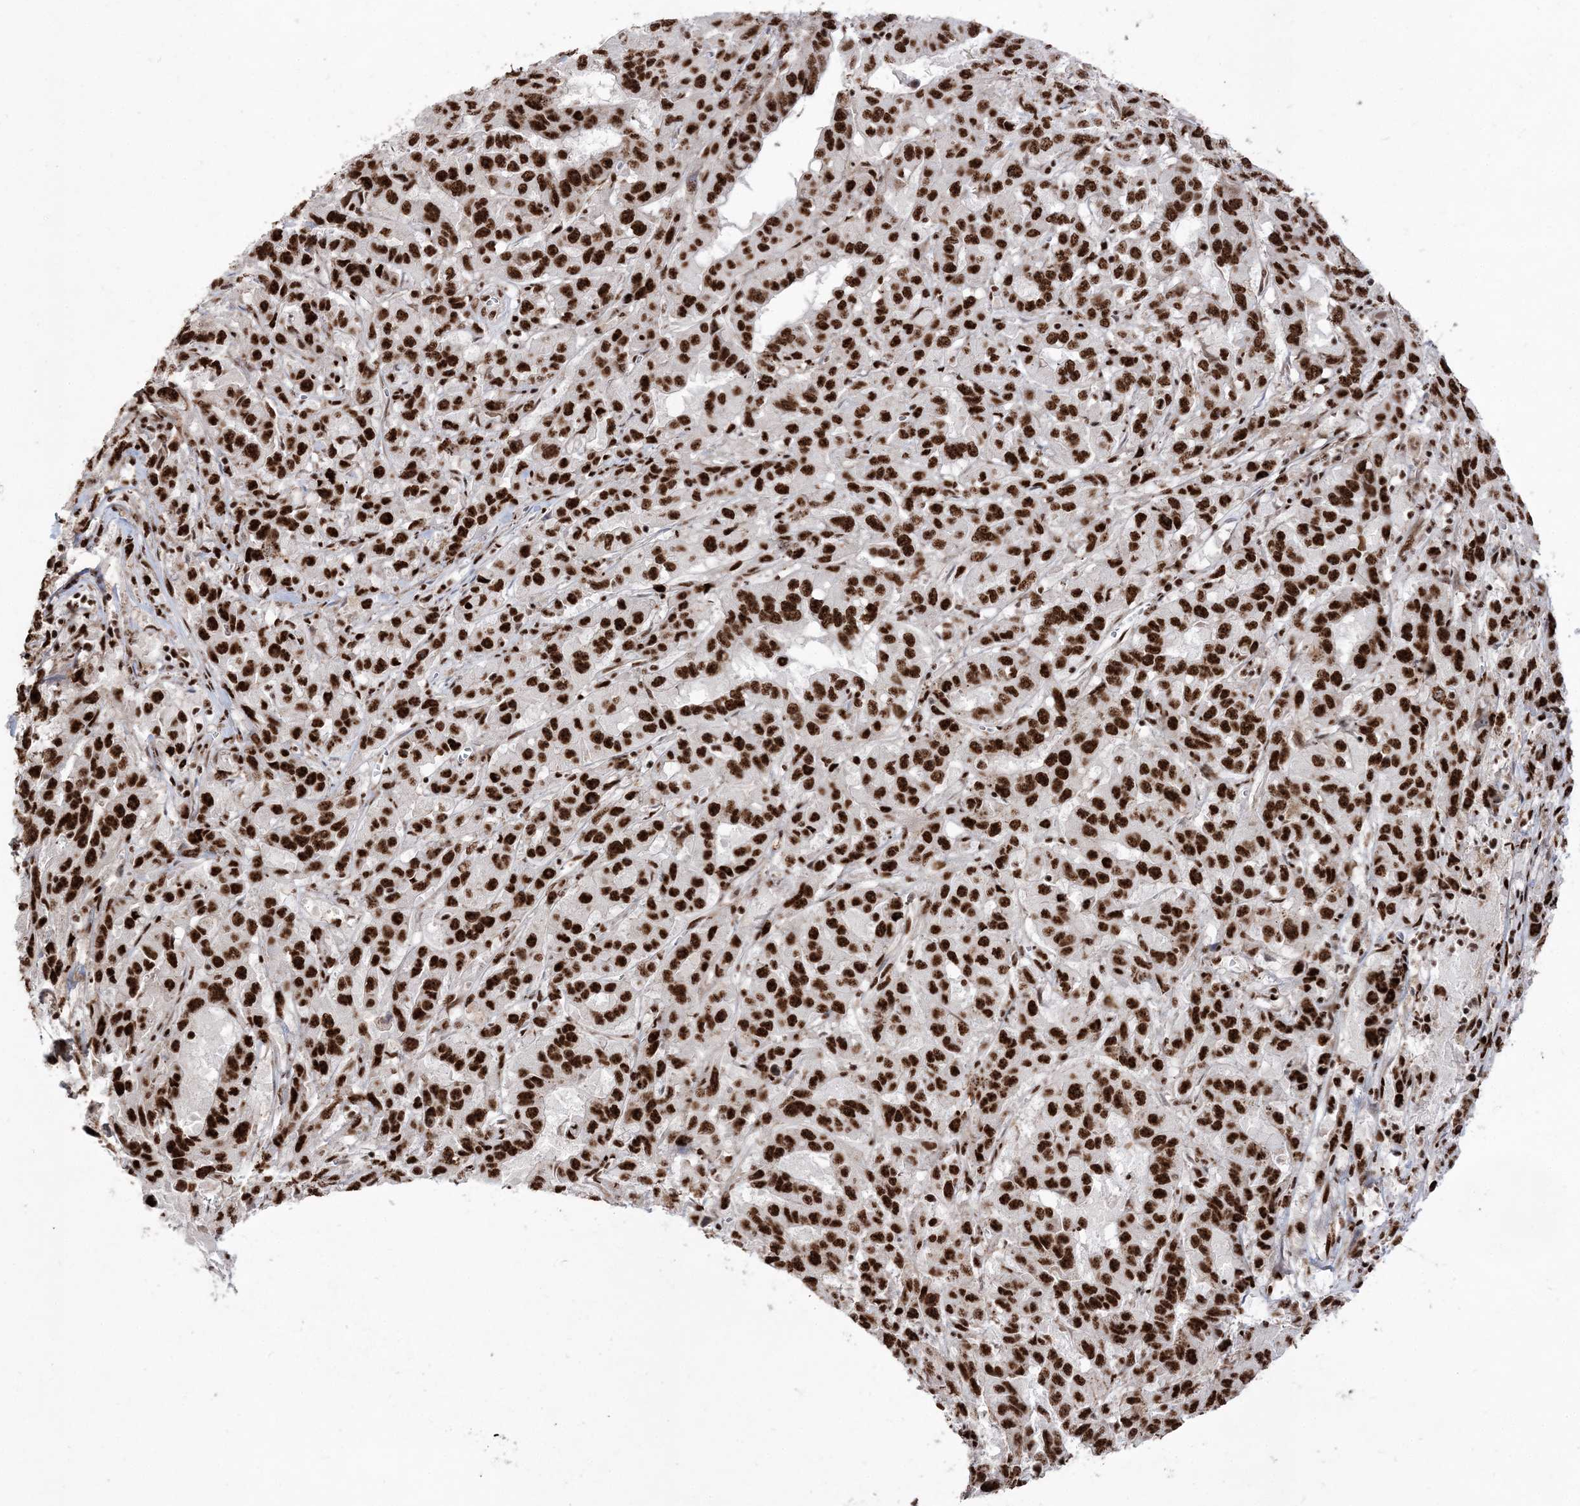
{"staining": {"intensity": "strong", "quantity": ">75%", "location": "nuclear"}, "tissue": "pancreatic cancer", "cell_type": "Tumor cells", "image_type": "cancer", "snomed": [{"axis": "morphology", "description": "Adenocarcinoma, NOS"}, {"axis": "topography", "description": "Pancreas"}], "caption": "Pancreatic adenocarcinoma stained with IHC reveals strong nuclear staining in approximately >75% of tumor cells.", "gene": "RBM17", "patient": {"sex": "male", "age": 63}}